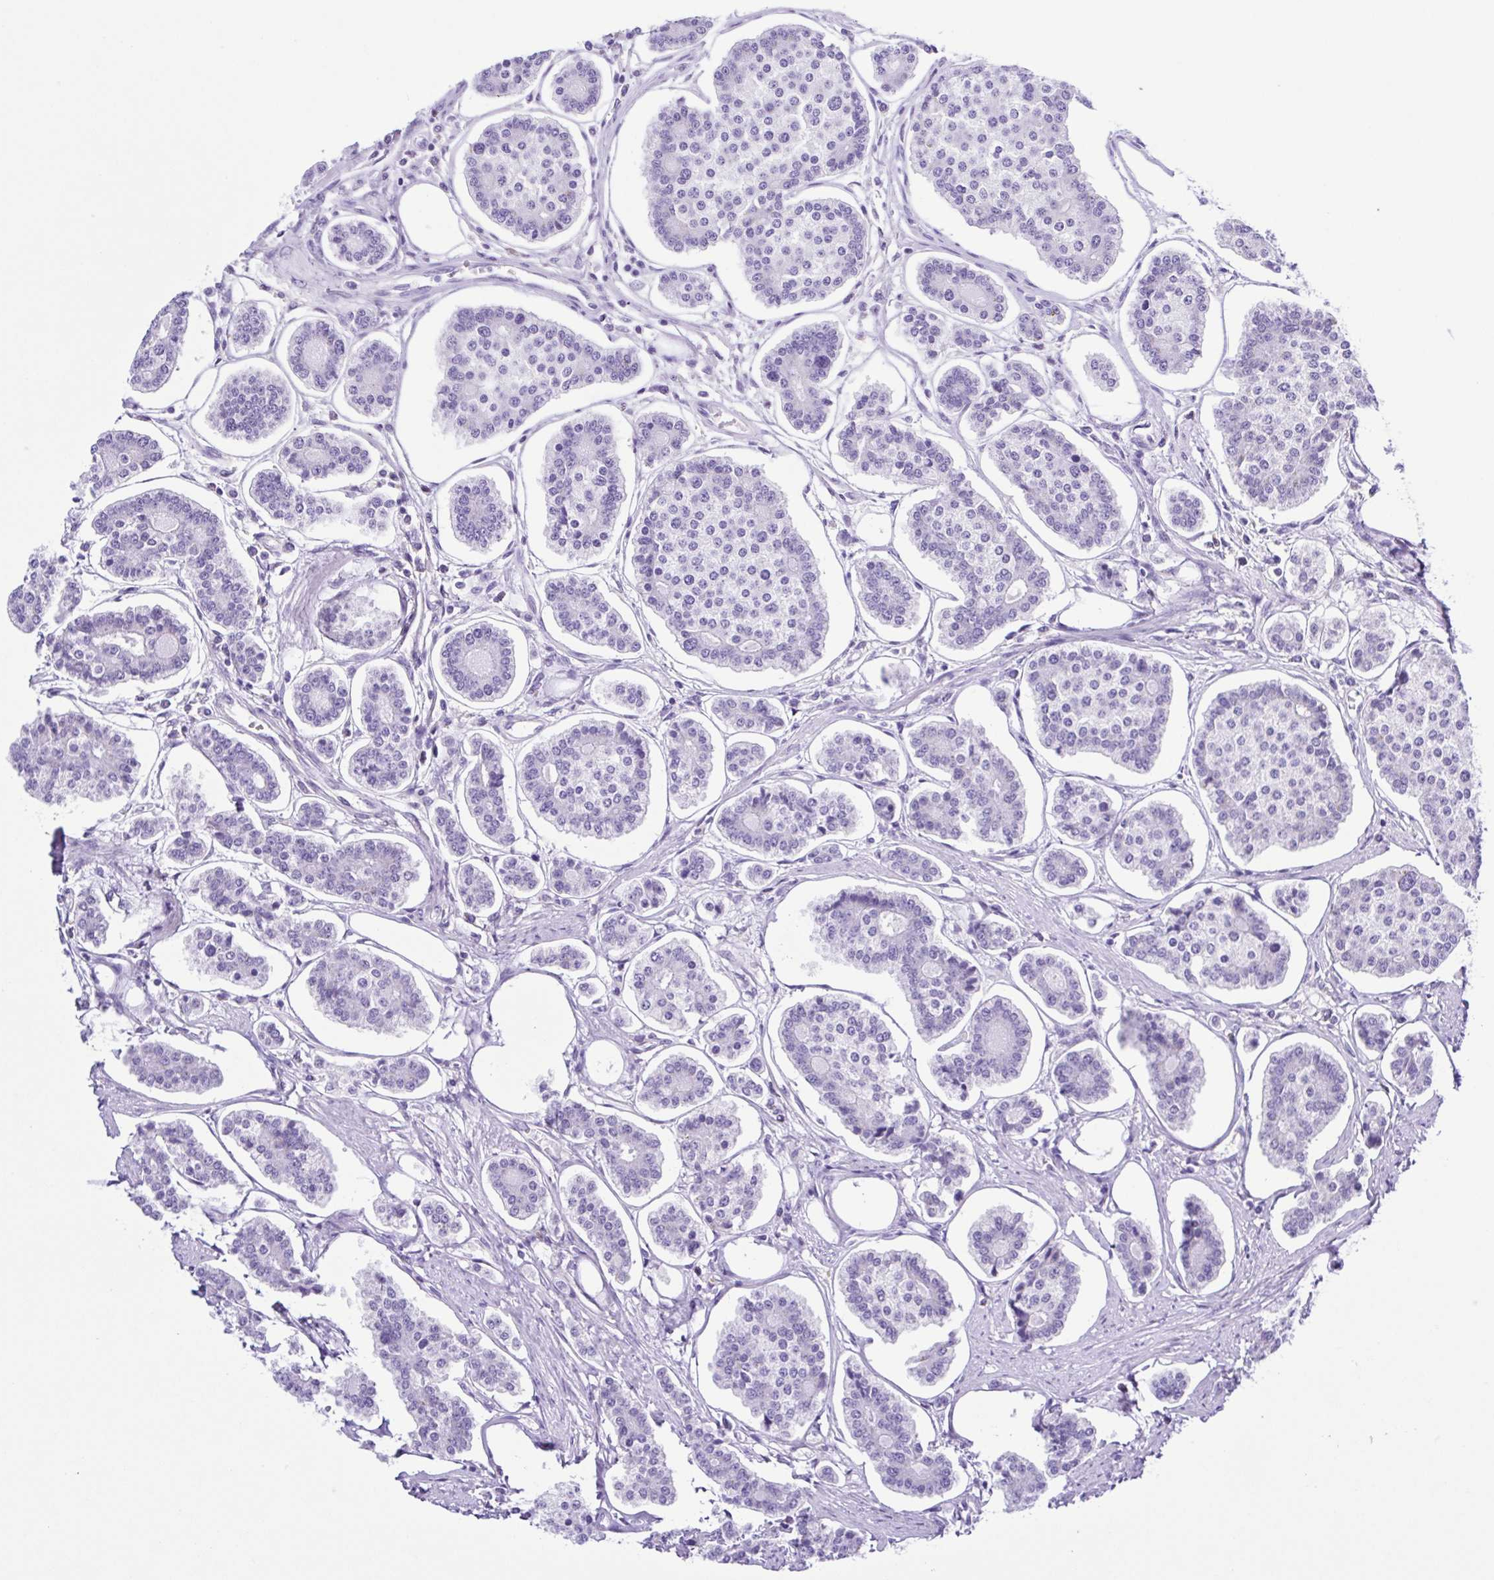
{"staining": {"intensity": "negative", "quantity": "none", "location": "none"}, "tissue": "carcinoid", "cell_type": "Tumor cells", "image_type": "cancer", "snomed": [{"axis": "morphology", "description": "Carcinoid, malignant, NOS"}, {"axis": "topography", "description": "Small intestine"}], "caption": "A photomicrograph of carcinoid stained for a protein exhibits no brown staining in tumor cells.", "gene": "GPR17", "patient": {"sex": "female", "age": 65}}